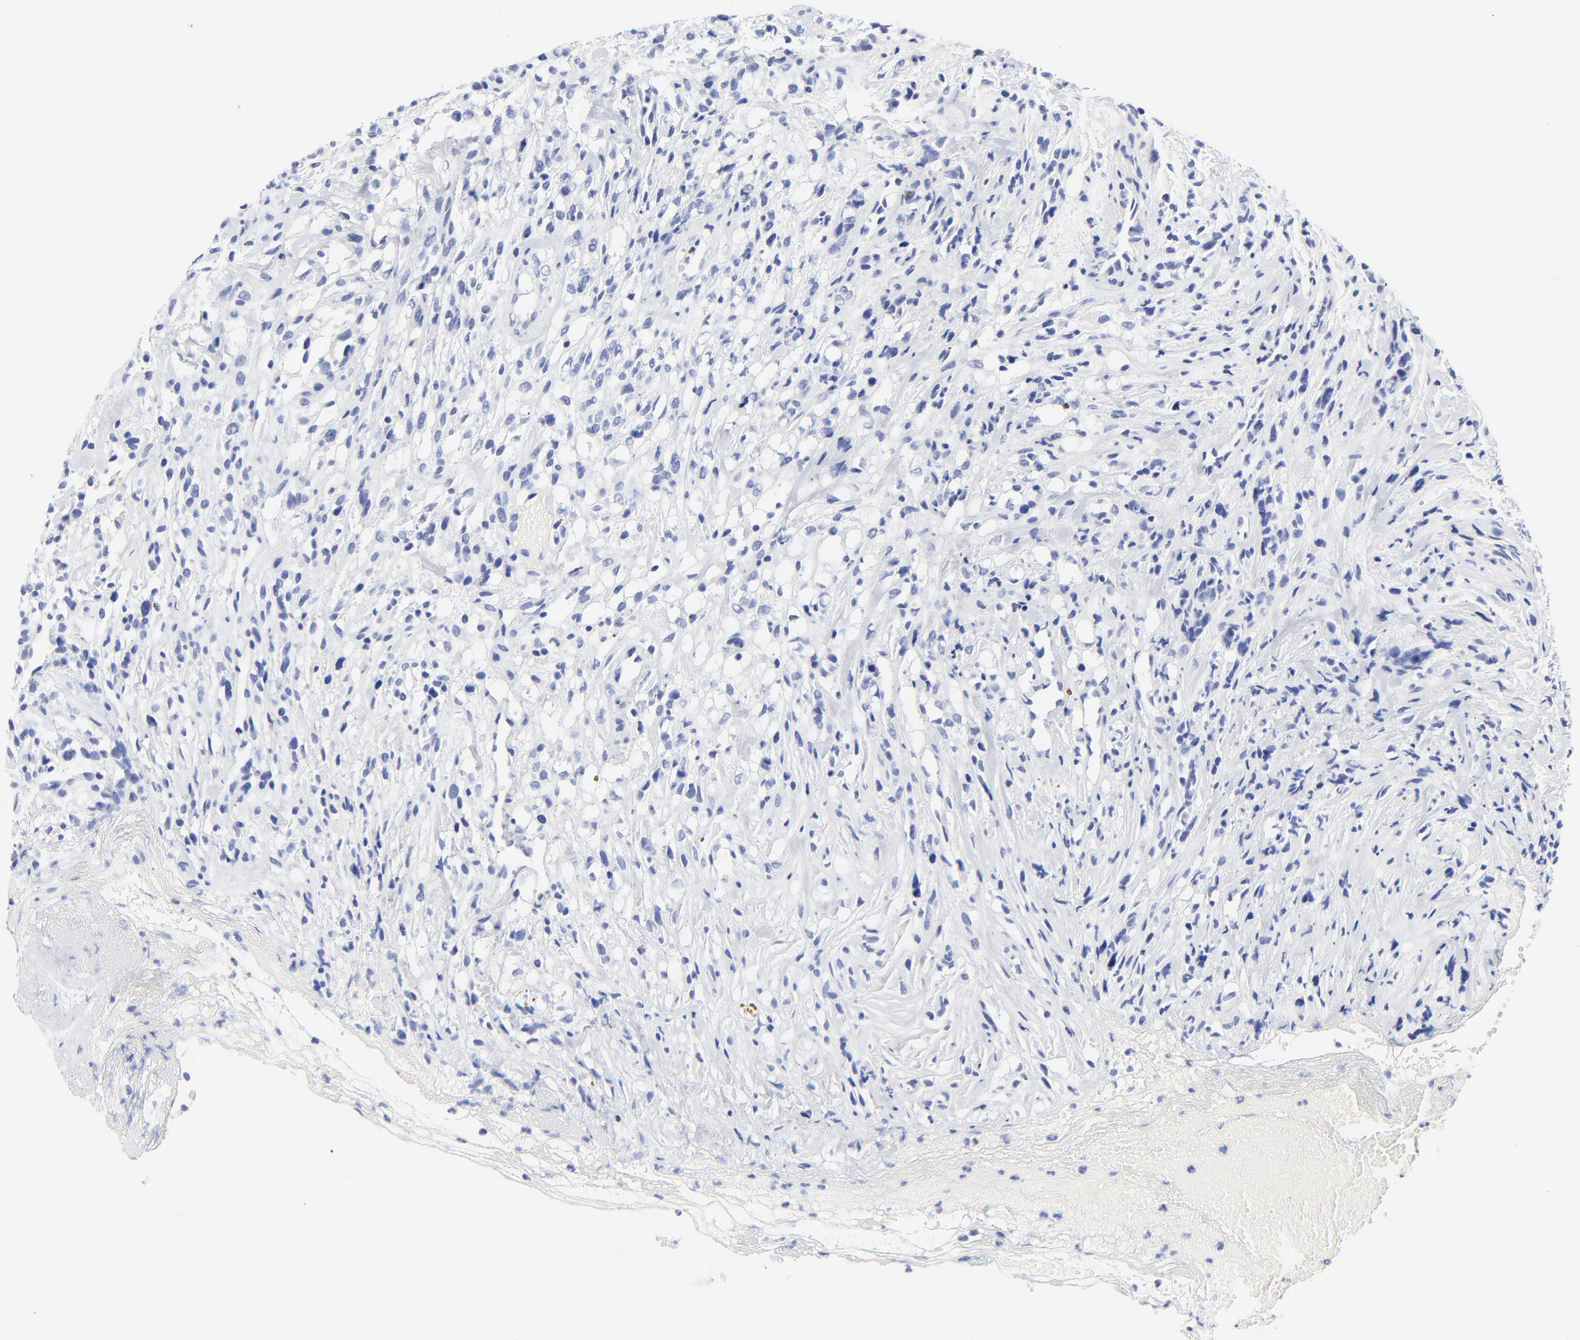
{"staining": {"intensity": "negative", "quantity": "none", "location": "none"}, "tissue": "glioma", "cell_type": "Tumor cells", "image_type": "cancer", "snomed": [{"axis": "morphology", "description": "Glioma, malignant, High grade"}, {"axis": "topography", "description": "Brain"}], "caption": "High power microscopy histopathology image of an IHC histopathology image of glioma, revealing no significant positivity in tumor cells.", "gene": "FBXO10", "patient": {"sex": "male", "age": 66}}